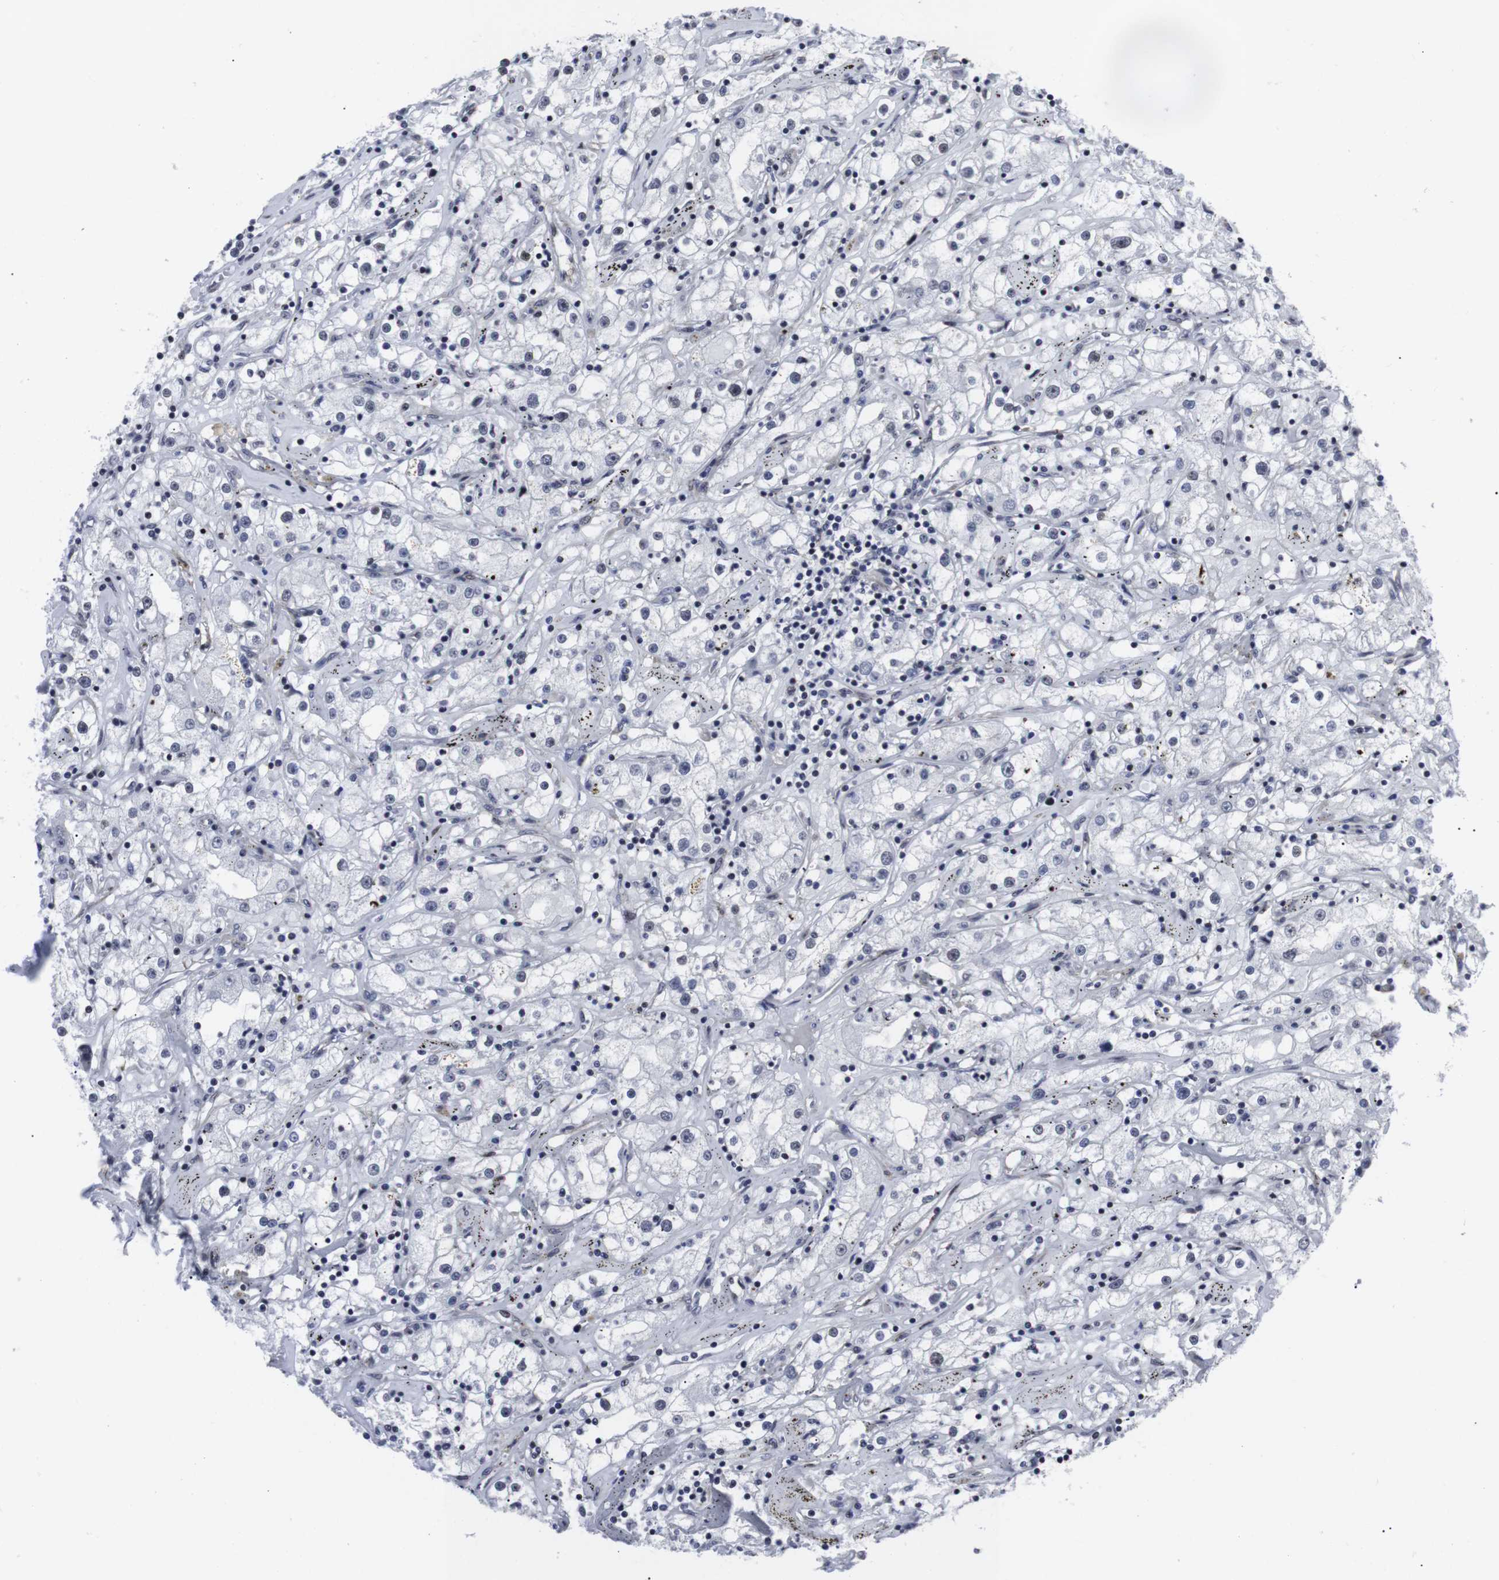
{"staining": {"intensity": "negative", "quantity": "none", "location": "none"}, "tissue": "renal cancer", "cell_type": "Tumor cells", "image_type": "cancer", "snomed": [{"axis": "morphology", "description": "Adenocarcinoma, NOS"}, {"axis": "topography", "description": "Kidney"}], "caption": "Tumor cells are negative for protein expression in human renal cancer.", "gene": "MLH1", "patient": {"sex": "male", "age": 56}}